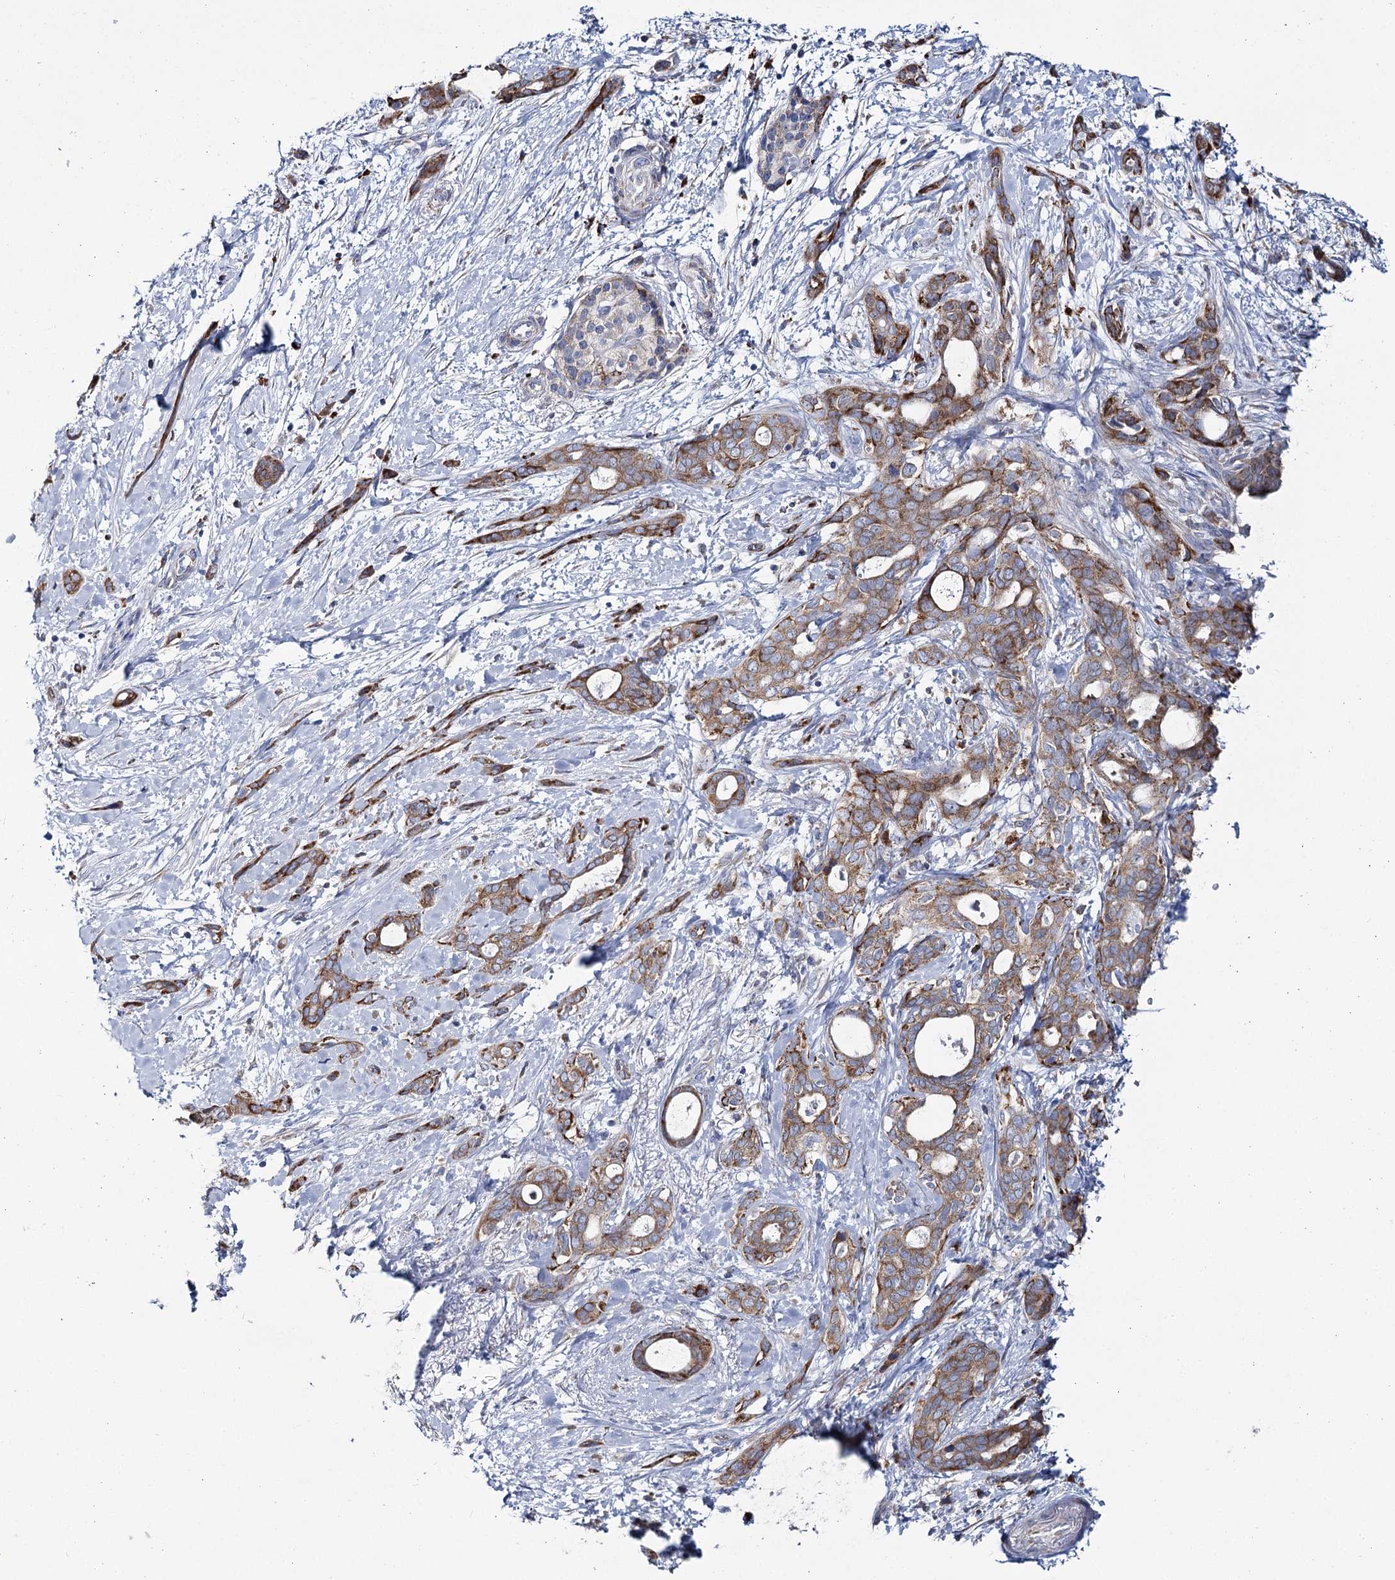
{"staining": {"intensity": "moderate", "quantity": ">75%", "location": "cytoplasmic/membranous"}, "tissue": "pancreatic cancer", "cell_type": "Tumor cells", "image_type": "cancer", "snomed": [{"axis": "morphology", "description": "Normal tissue, NOS"}, {"axis": "morphology", "description": "Adenocarcinoma, NOS"}, {"axis": "topography", "description": "Pancreas"}, {"axis": "topography", "description": "Peripheral nerve tissue"}], "caption": "Immunohistochemistry (IHC) staining of adenocarcinoma (pancreatic), which demonstrates medium levels of moderate cytoplasmic/membranous expression in approximately >75% of tumor cells indicating moderate cytoplasmic/membranous protein staining. The staining was performed using DAB (brown) for protein detection and nuclei were counterstained in hematoxylin (blue).", "gene": "THUMPD3", "patient": {"sex": "female", "age": 63}}